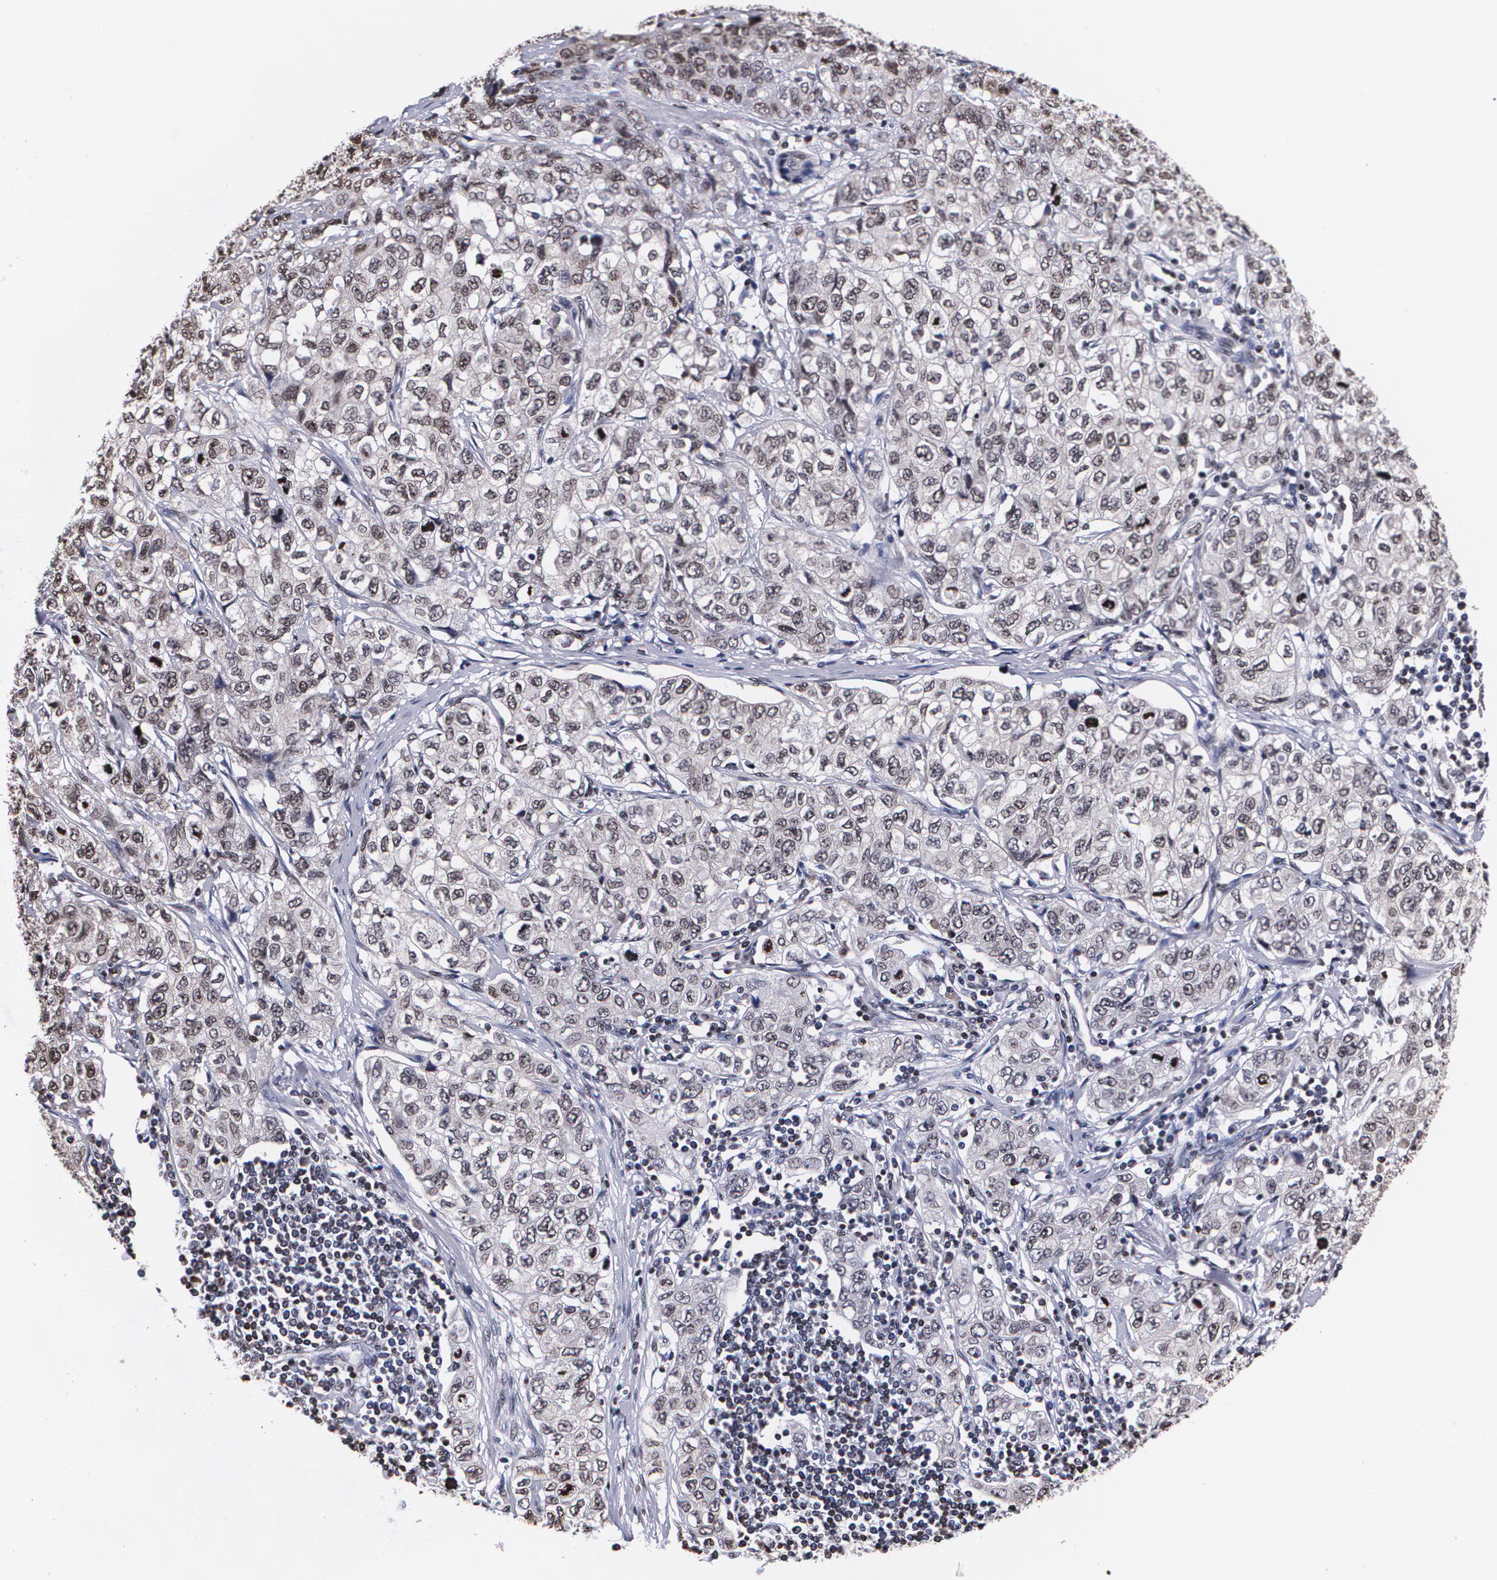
{"staining": {"intensity": "negative", "quantity": "none", "location": "none"}, "tissue": "stomach cancer", "cell_type": "Tumor cells", "image_type": "cancer", "snomed": [{"axis": "morphology", "description": "Adenocarcinoma, NOS"}, {"axis": "topography", "description": "Stomach"}], "caption": "Immunohistochemical staining of stomach cancer reveals no significant staining in tumor cells.", "gene": "MVP", "patient": {"sex": "male", "age": 48}}